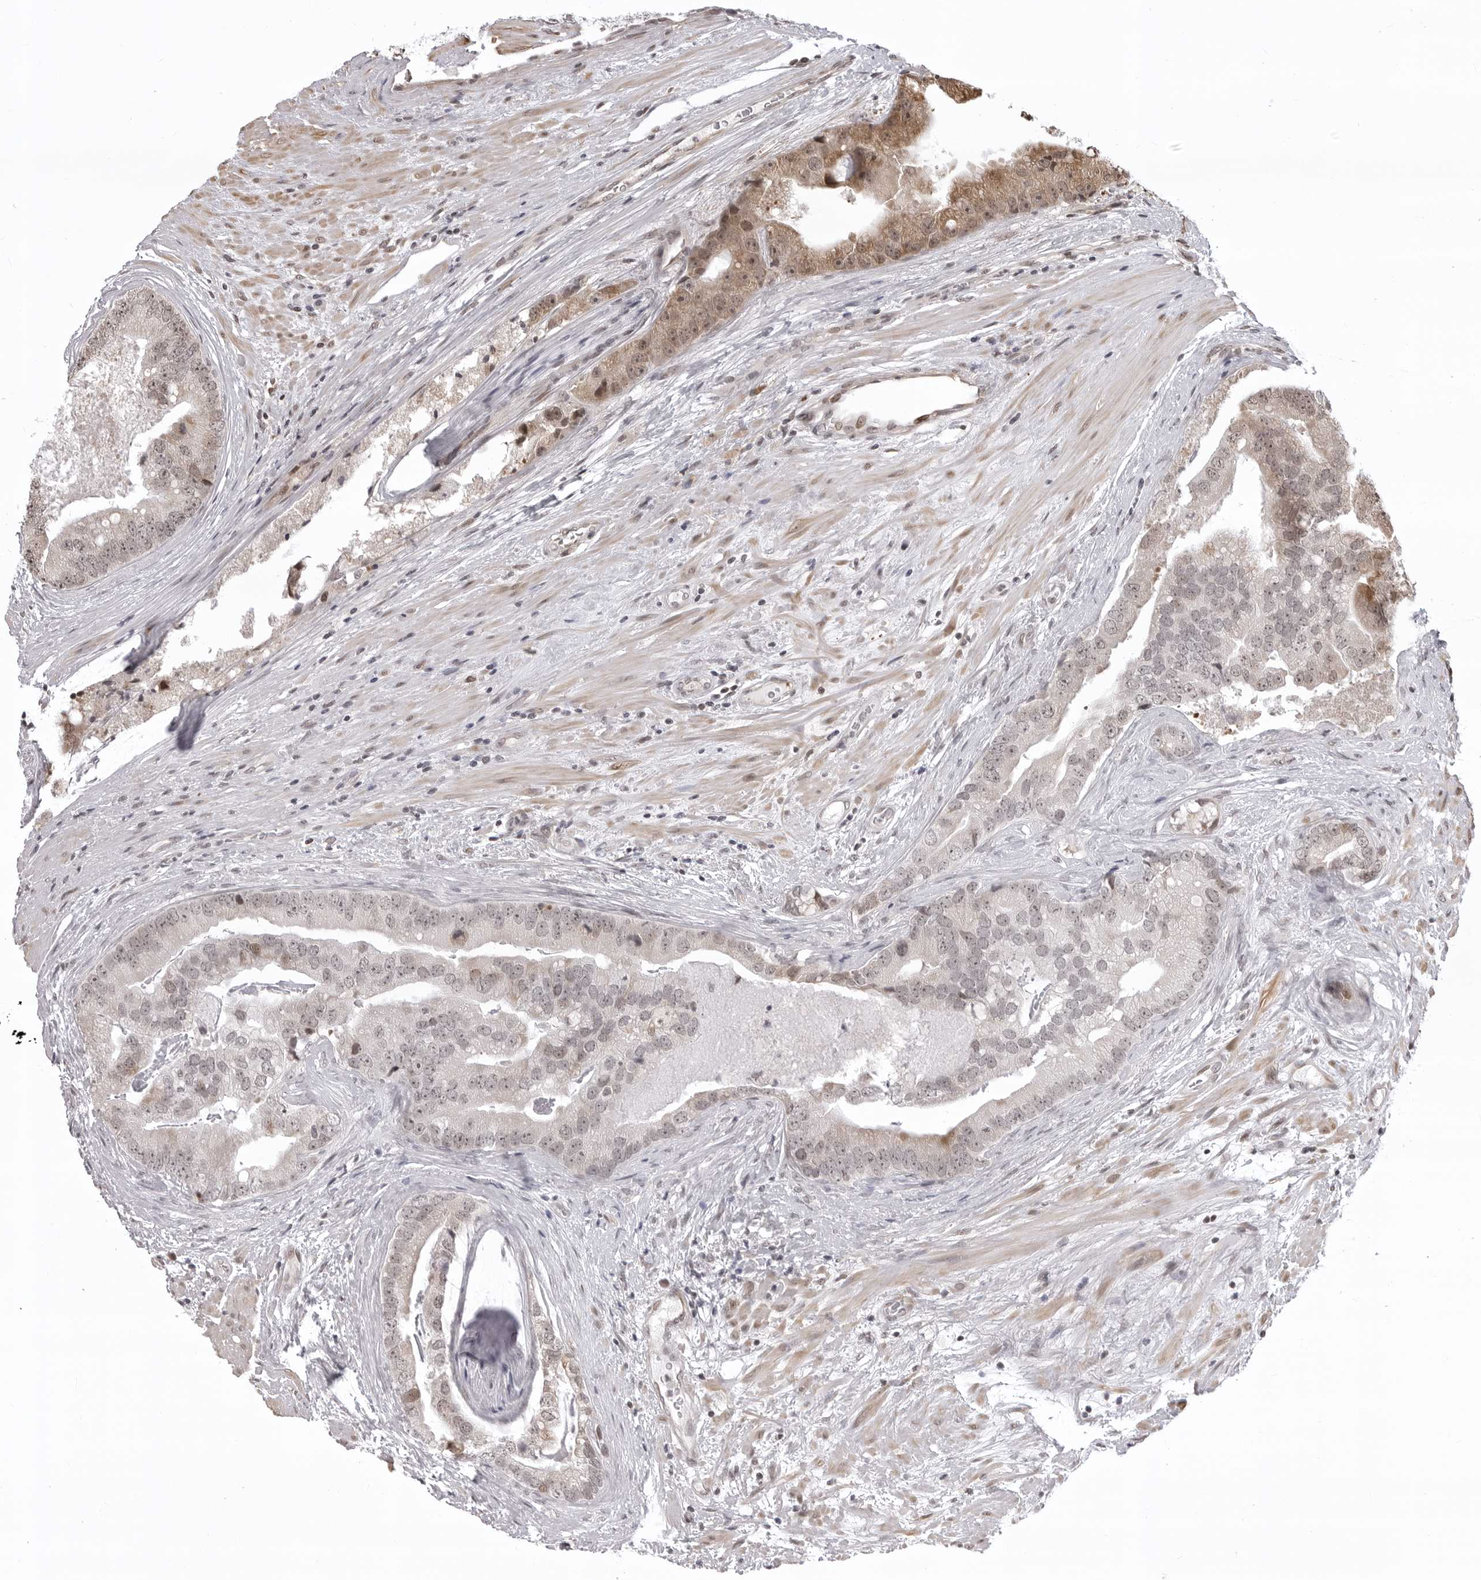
{"staining": {"intensity": "moderate", "quantity": "<25%", "location": "cytoplasmic/membranous,nuclear"}, "tissue": "prostate cancer", "cell_type": "Tumor cells", "image_type": "cancer", "snomed": [{"axis": "morphology", "description": "Adenocarcinoma, High grade"}, {"axis": "topography", "description": "Prostate"}], "caption": "A brown stain shows moderate cytoplasmic/membranous and nuclear expression of a protein in prostate cancer tumor cells. (brown staining indicates protein expression, while blue staining denotes nuclei).", "gene": "PHF3", "patient": {"sex": "male", "age": 70}}